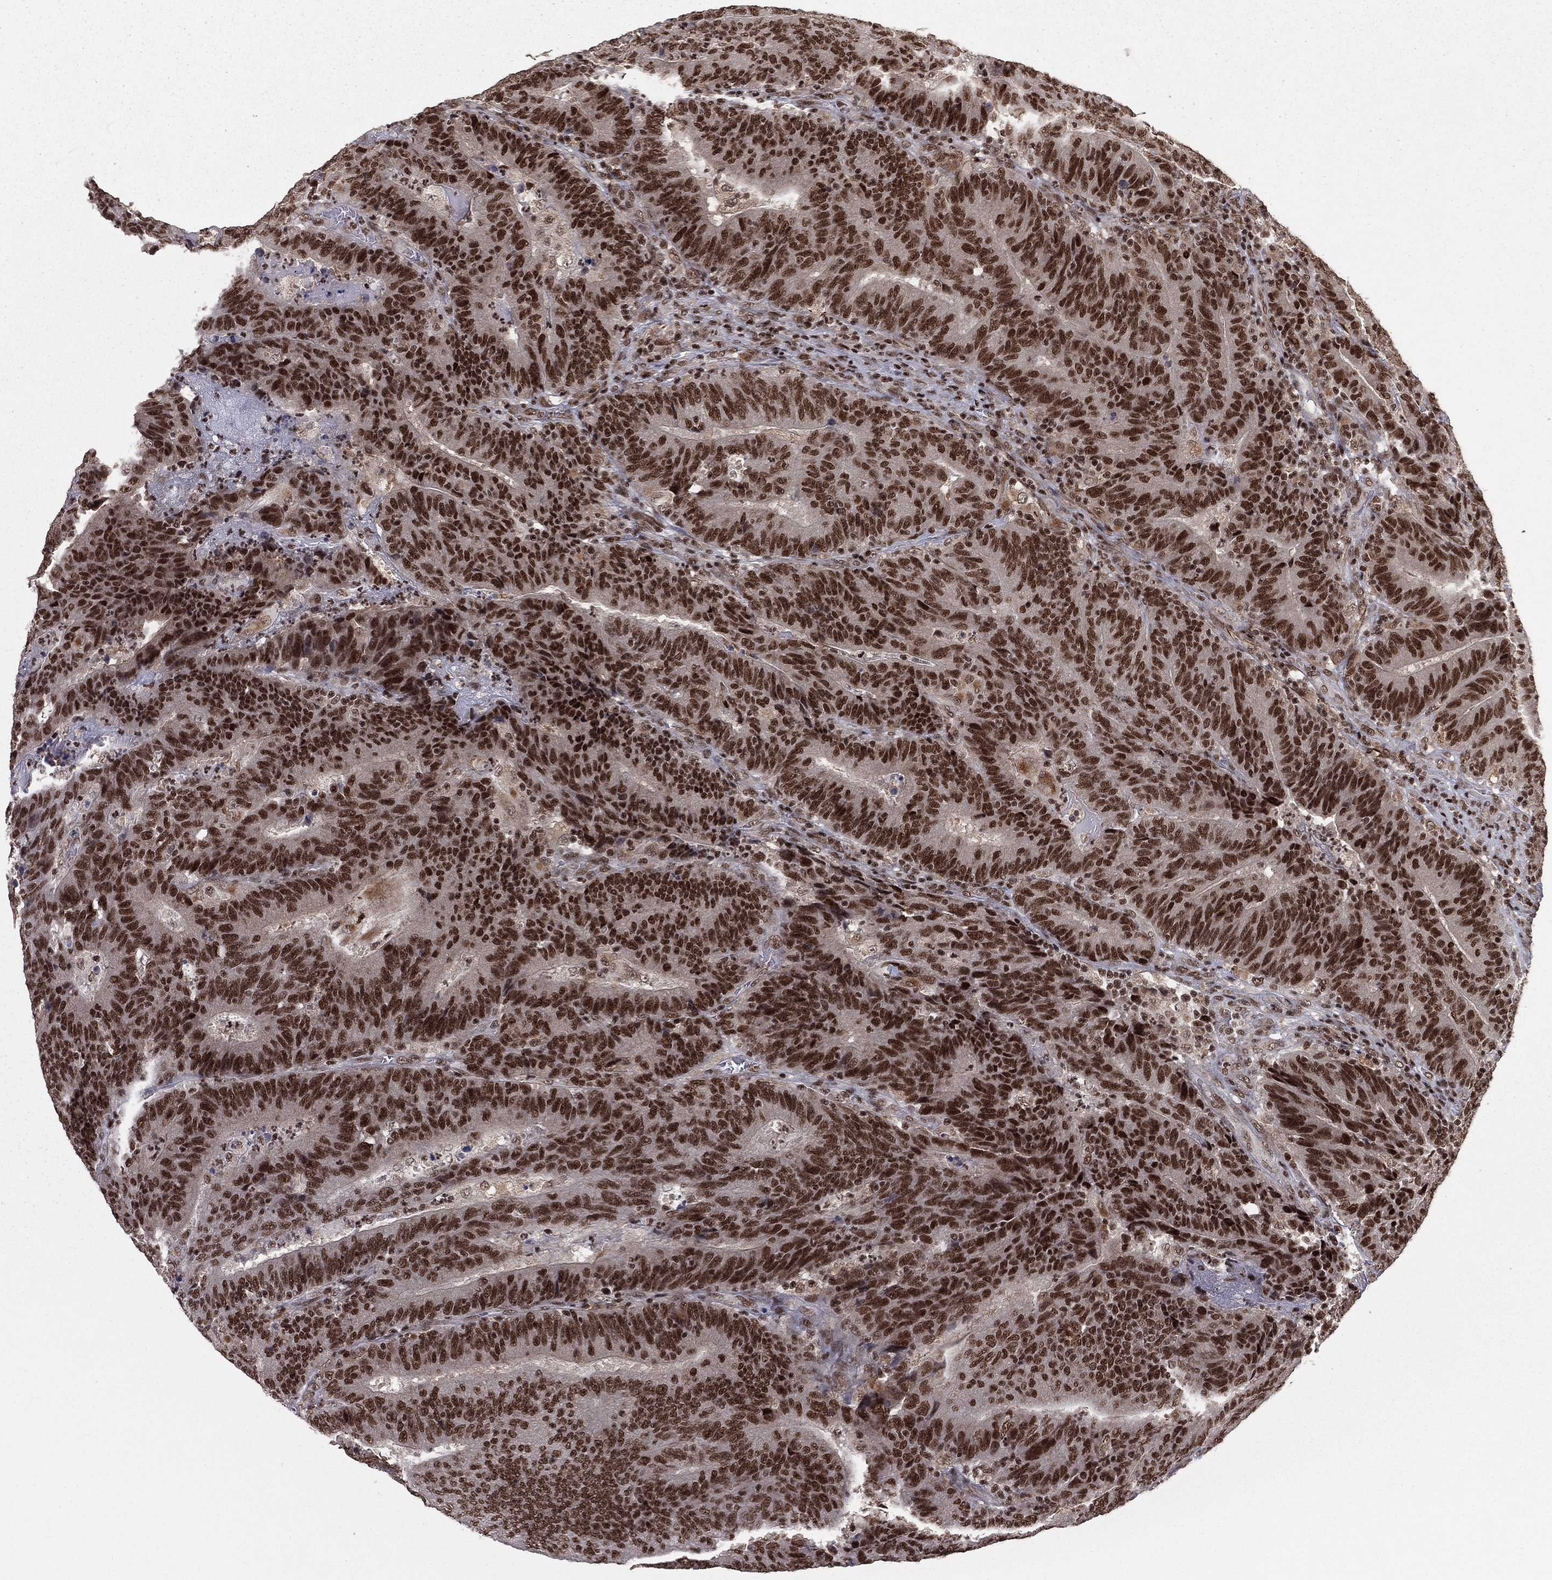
{"staining": {"intensity": "strong", "quantity": ">75%", "location": "nuclear"}, "tissue": "colorectal cancer", "cell_type": "Tumor cells", "image_type": "cancer", "snomed": [{"axis": "morphology", "description": "Adenocarcinoma, NOS"}, {"axis": "topography", "description": "Colon"}], "caption": "Protein expression analysis of human colorectal cancer reveals strong nuclear staining in approximately >75% of tumor cells. (IHC, brightfield microscopy, high magnification).", "gene": "NFYB", "patient": {"sex": "female", "age": 75}}